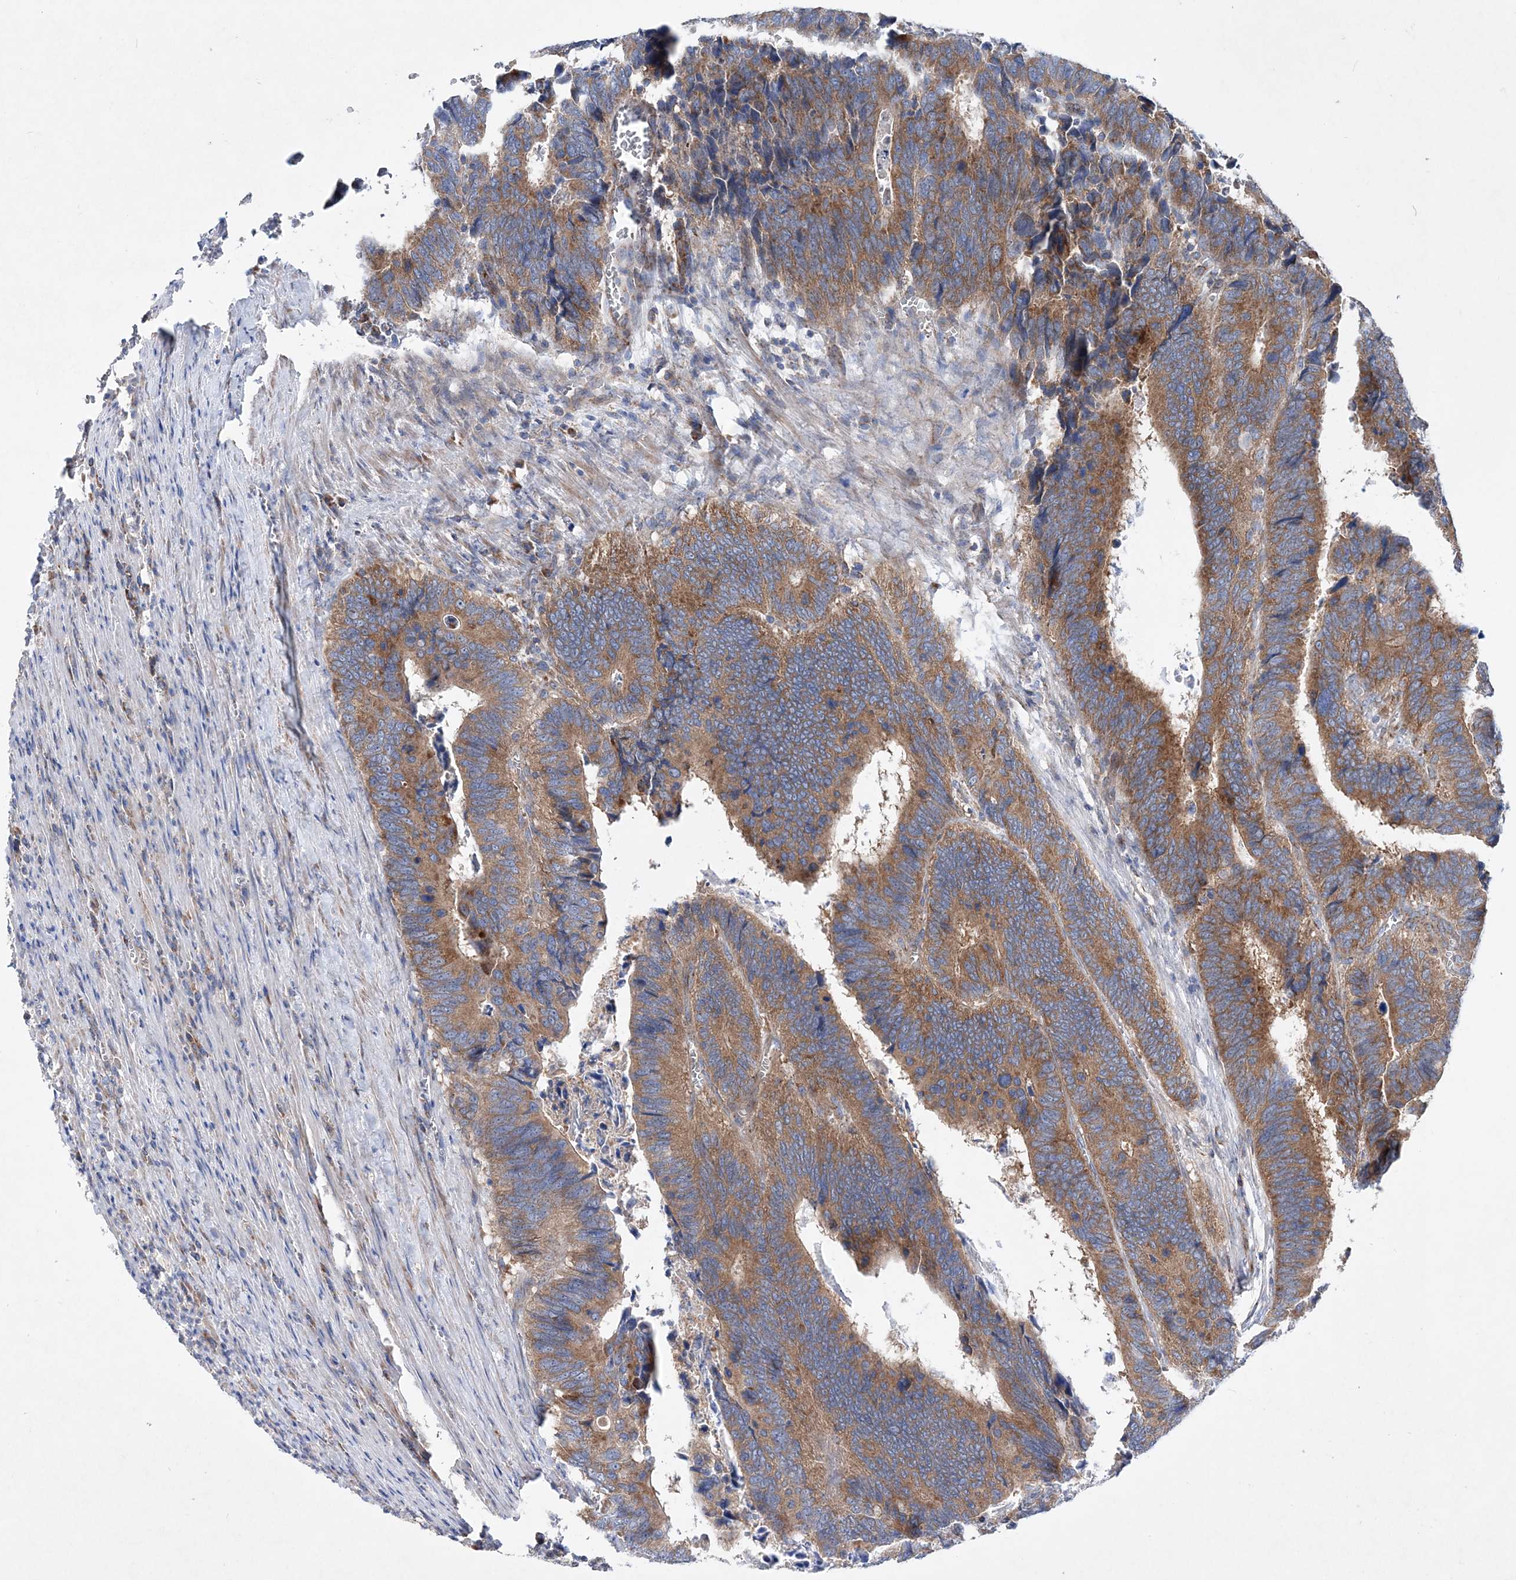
{"staining": {"intensity": "moderate", "quantity": ">75%", "location": "cytoplasmic/membranous"}, "tissue": "colorectal cancer", "cell_type": "Tumor cells", "image_type": "cancer", "snomed": [{"axis": "morphology", "description": "Adenocarcinoma, NOS"}, {"axis": "topography", "description": "Colon"}], "caption": "Human colorectal cancer stained with a brown dye exhibits moderate cytoplasmic/membranous positive staining in about >75% of tumor cells.", "gene": "NGLY1", "patient": {"sex": "male", "age": 72}}